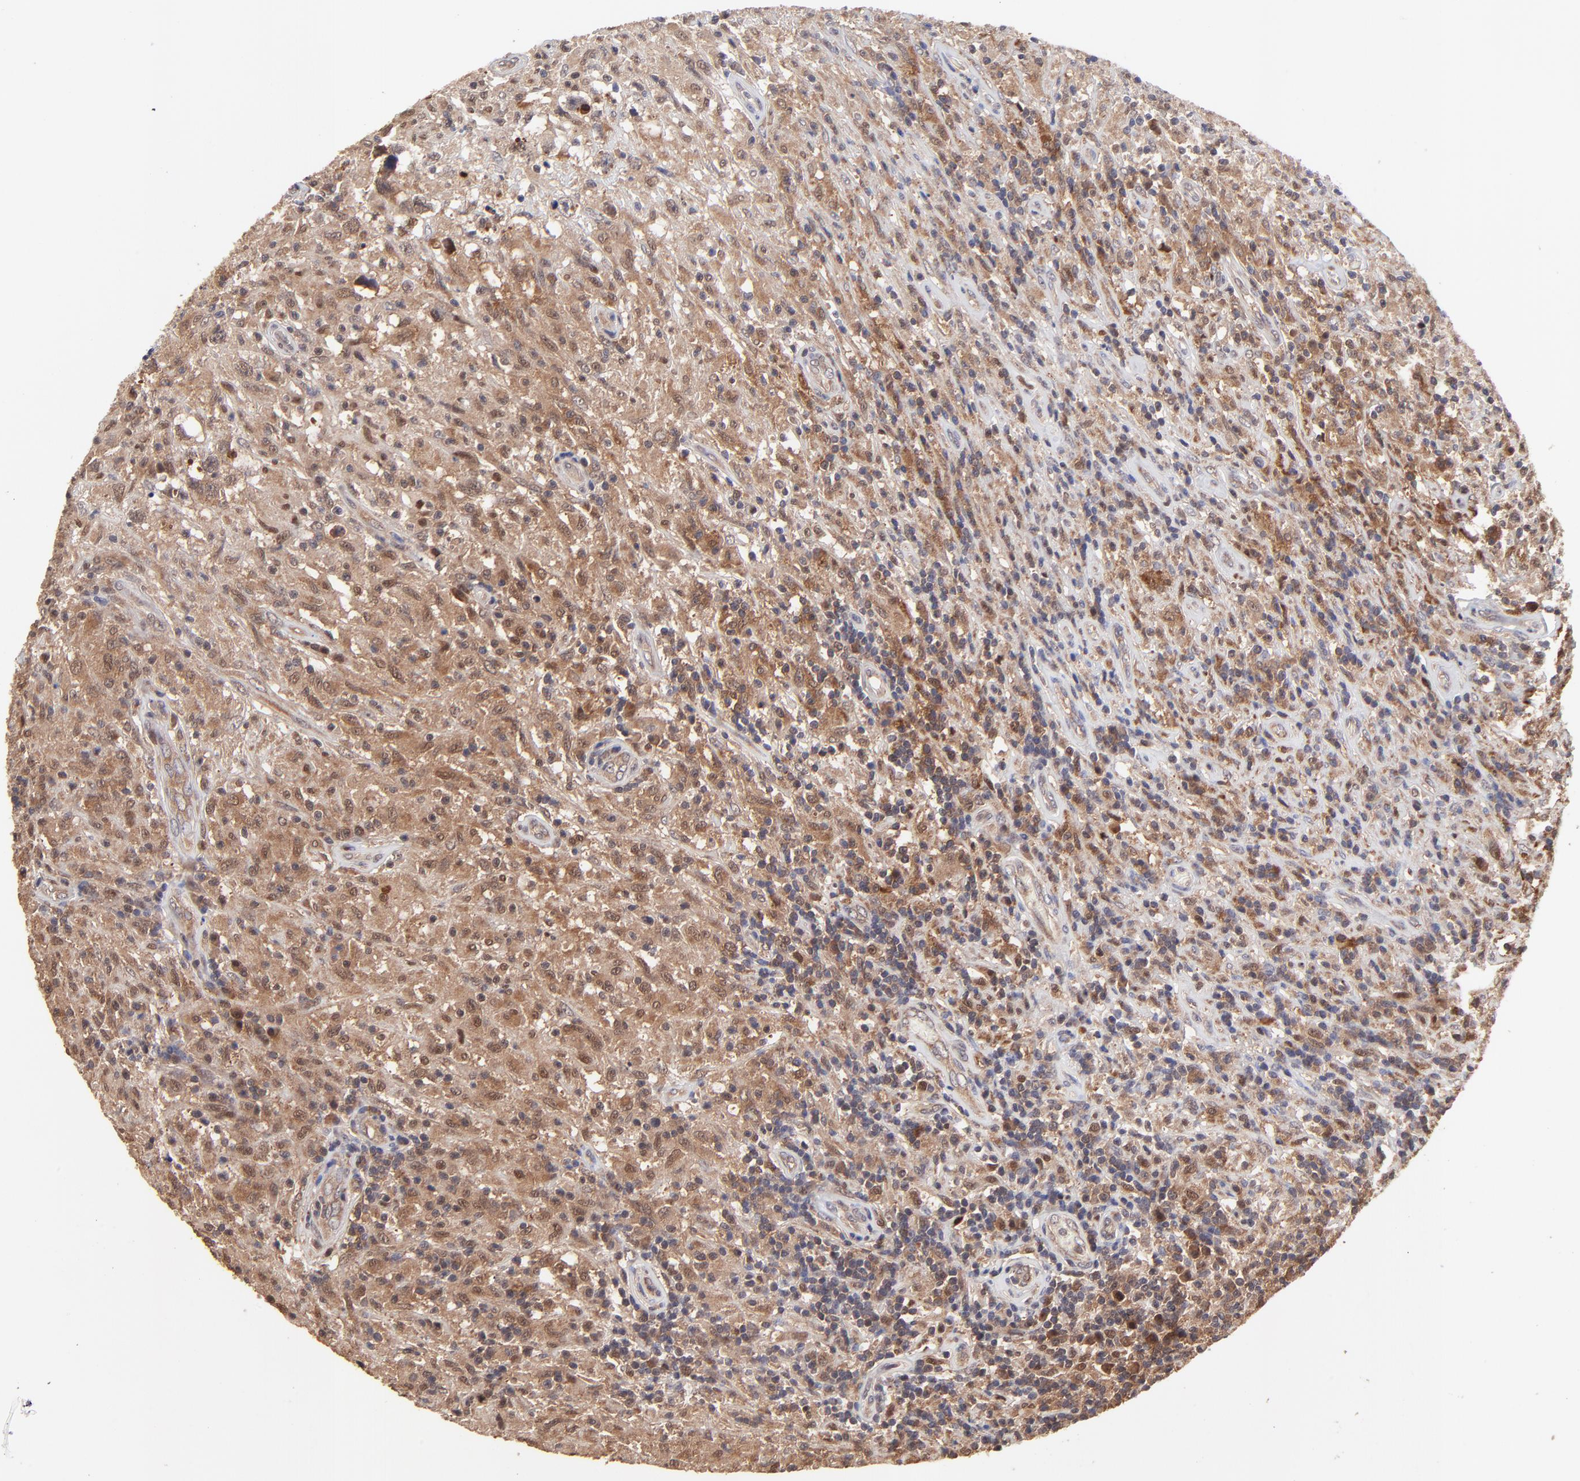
{"staining": {"intensity": "strong", "quantity": ">75%", "location": "cytoplasmic/membranous,nuclear"}, "tissue": "testis cancer", "cell_type": "Tumor cells", "image_type": "cancer", "snomed": [{"axis": "morphology", "description": "Seminoma, NOS"}, {"axis": "topography", "description": "Testis"}], "caption": "A high amount of strong cytoplasmic/membranous and nuclear expression is appreciated in approximately >75% of tumor cells in testis cancer tissue. The staining was performed using DAB to visualize the protein expression in brown, while the nuclei were stained in blue with hematoxylin (Magnification: 20x).", "gene": "PSMA6", "patient": {"sex": "male", "age": 34}}